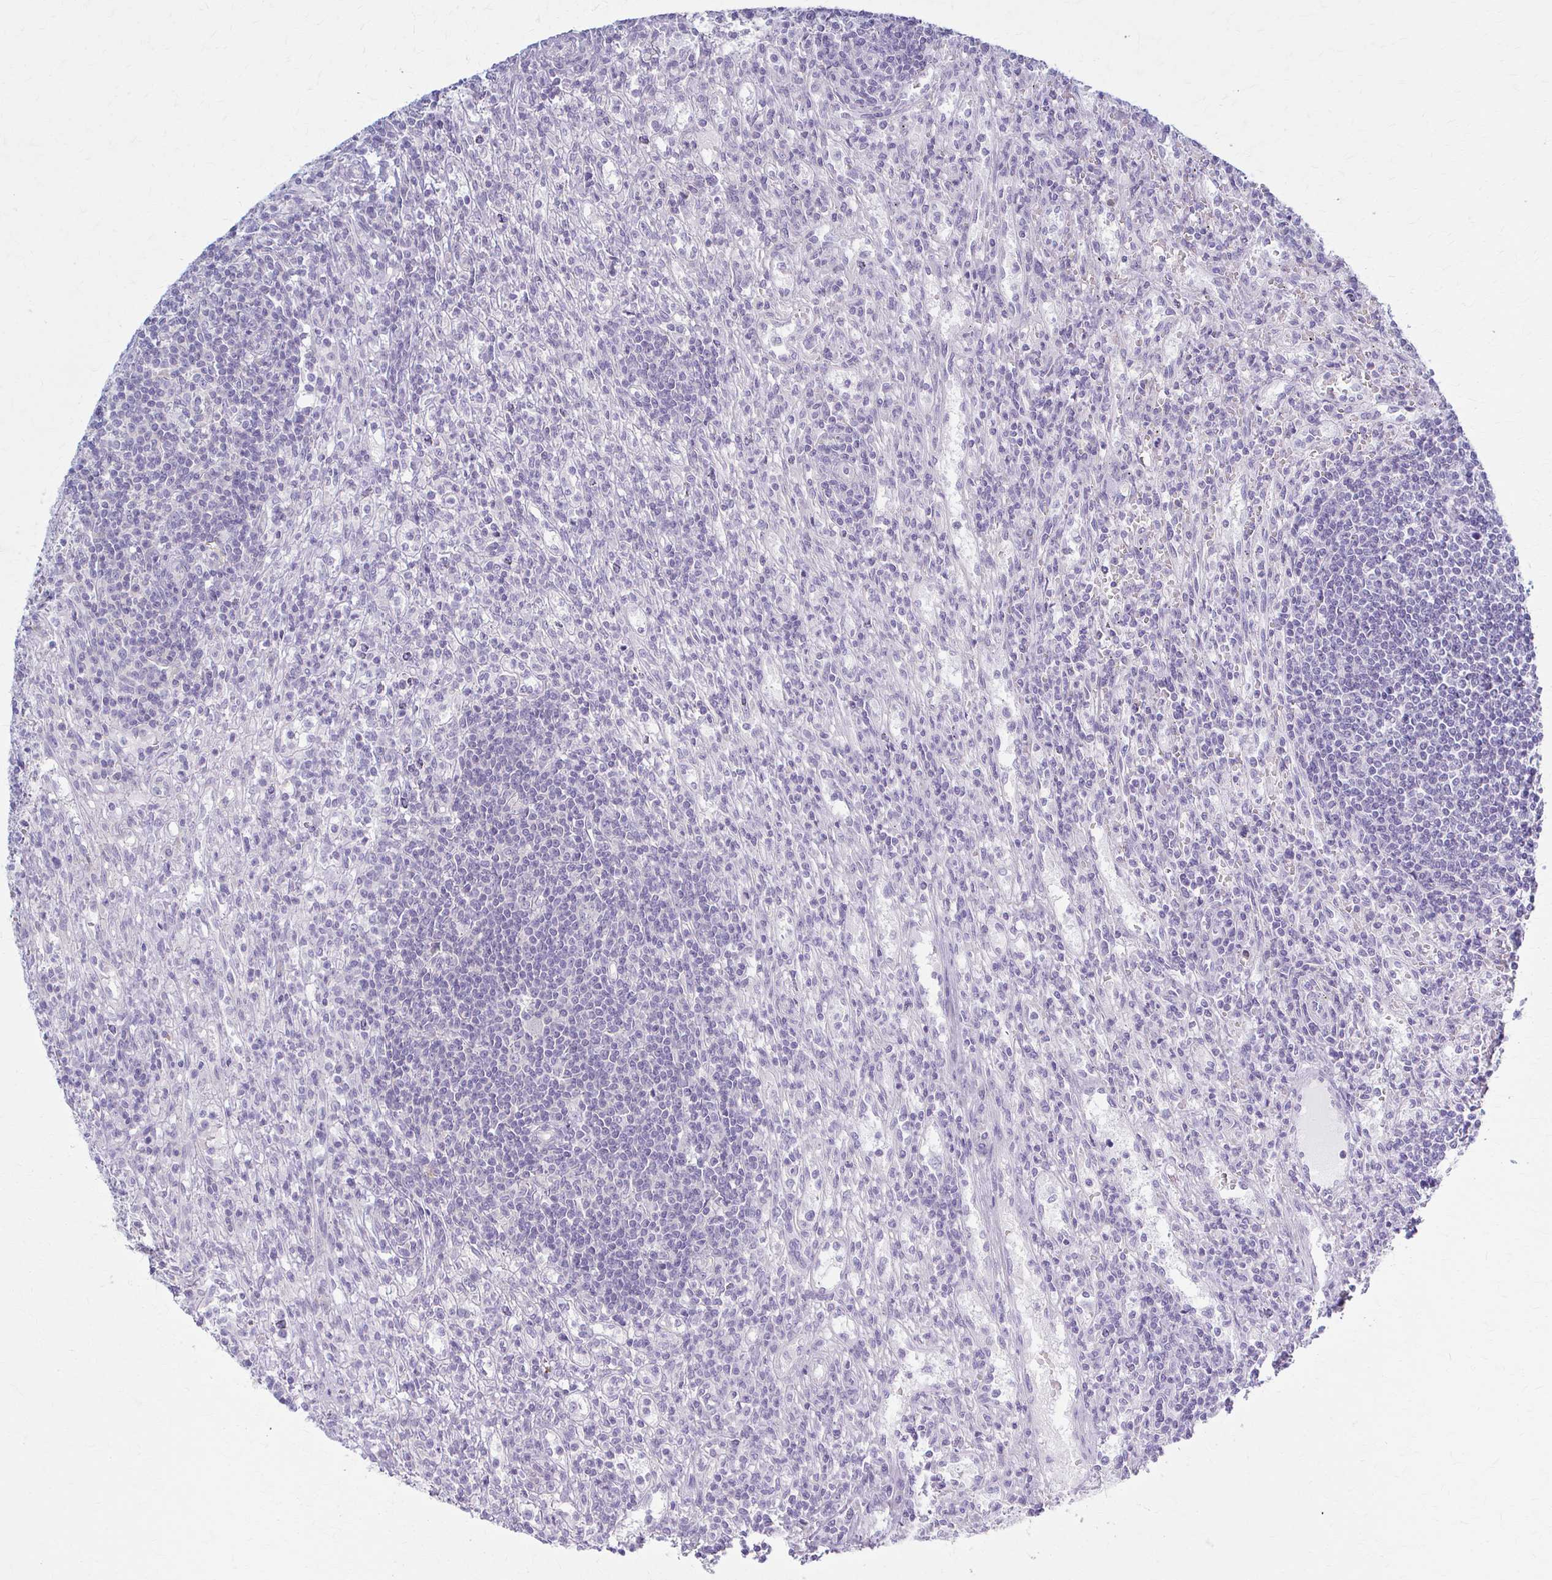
{"staining": {"intensity": "negative", "quantity": "none", "location": "none"}, "tissue": "lymphoma", "cell_type": "Tumor cells", "image_type": "cancer", "snomed": [{"axis": "morphology", "description": "Malignant lymphoma, non-Hodgkin's type, Low grade"}, {"axis": "topography", "description": "Spleen"}], "caption": "Protein analysis of lymphoma demonstrates no significant expression in tumor cells.", "gene": "PRKRA", "patient": {"sex": "male", "age": 76}}